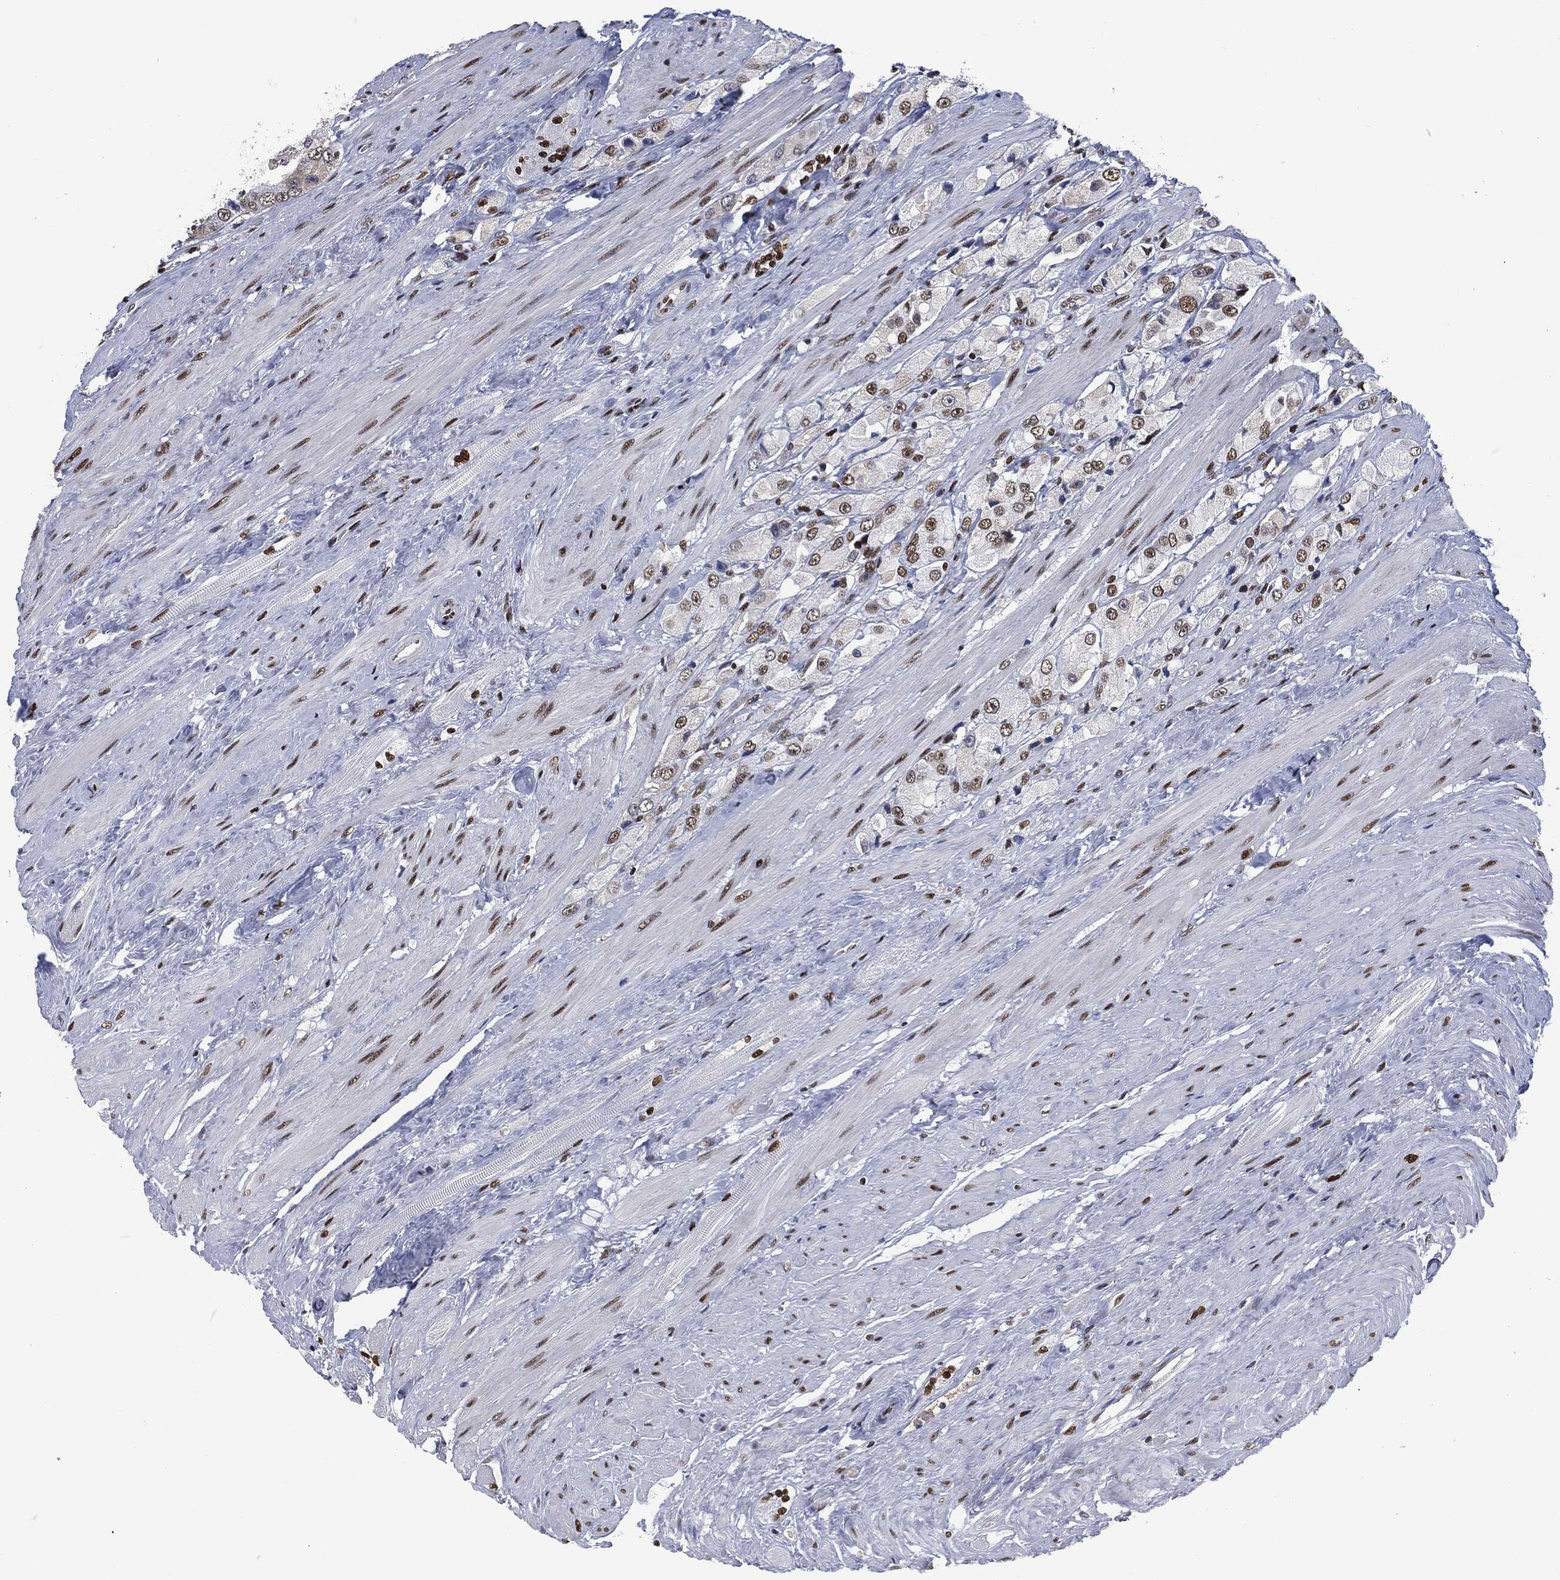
{"staining": {"intensity": "moderate", "quantity": "25%-75%", "location": "nuclear"}, "tissue": "prostate cancer", "cell_type": "Tumor cells", "image_type": "cancer", "snomed": [{"axis": "morphology", "description": "Adenocarcinoma, NOS"}, {"axis": "topography", "description": "Prostate and seminal vesicle, NOS"}, {"axis": "topography", "description": "Prostate"}], "caption": "Protein expression analysis of prostate adenocarcinoma displays moderate nuclear staining in approximately 25%-75% of tumor cells. Immunohistochemistry (ihc) stains the protein of interest in brown and the nuclei are stained blue.", "gene": "DCPS", "patient": {"sex": "male", "age": 64}}